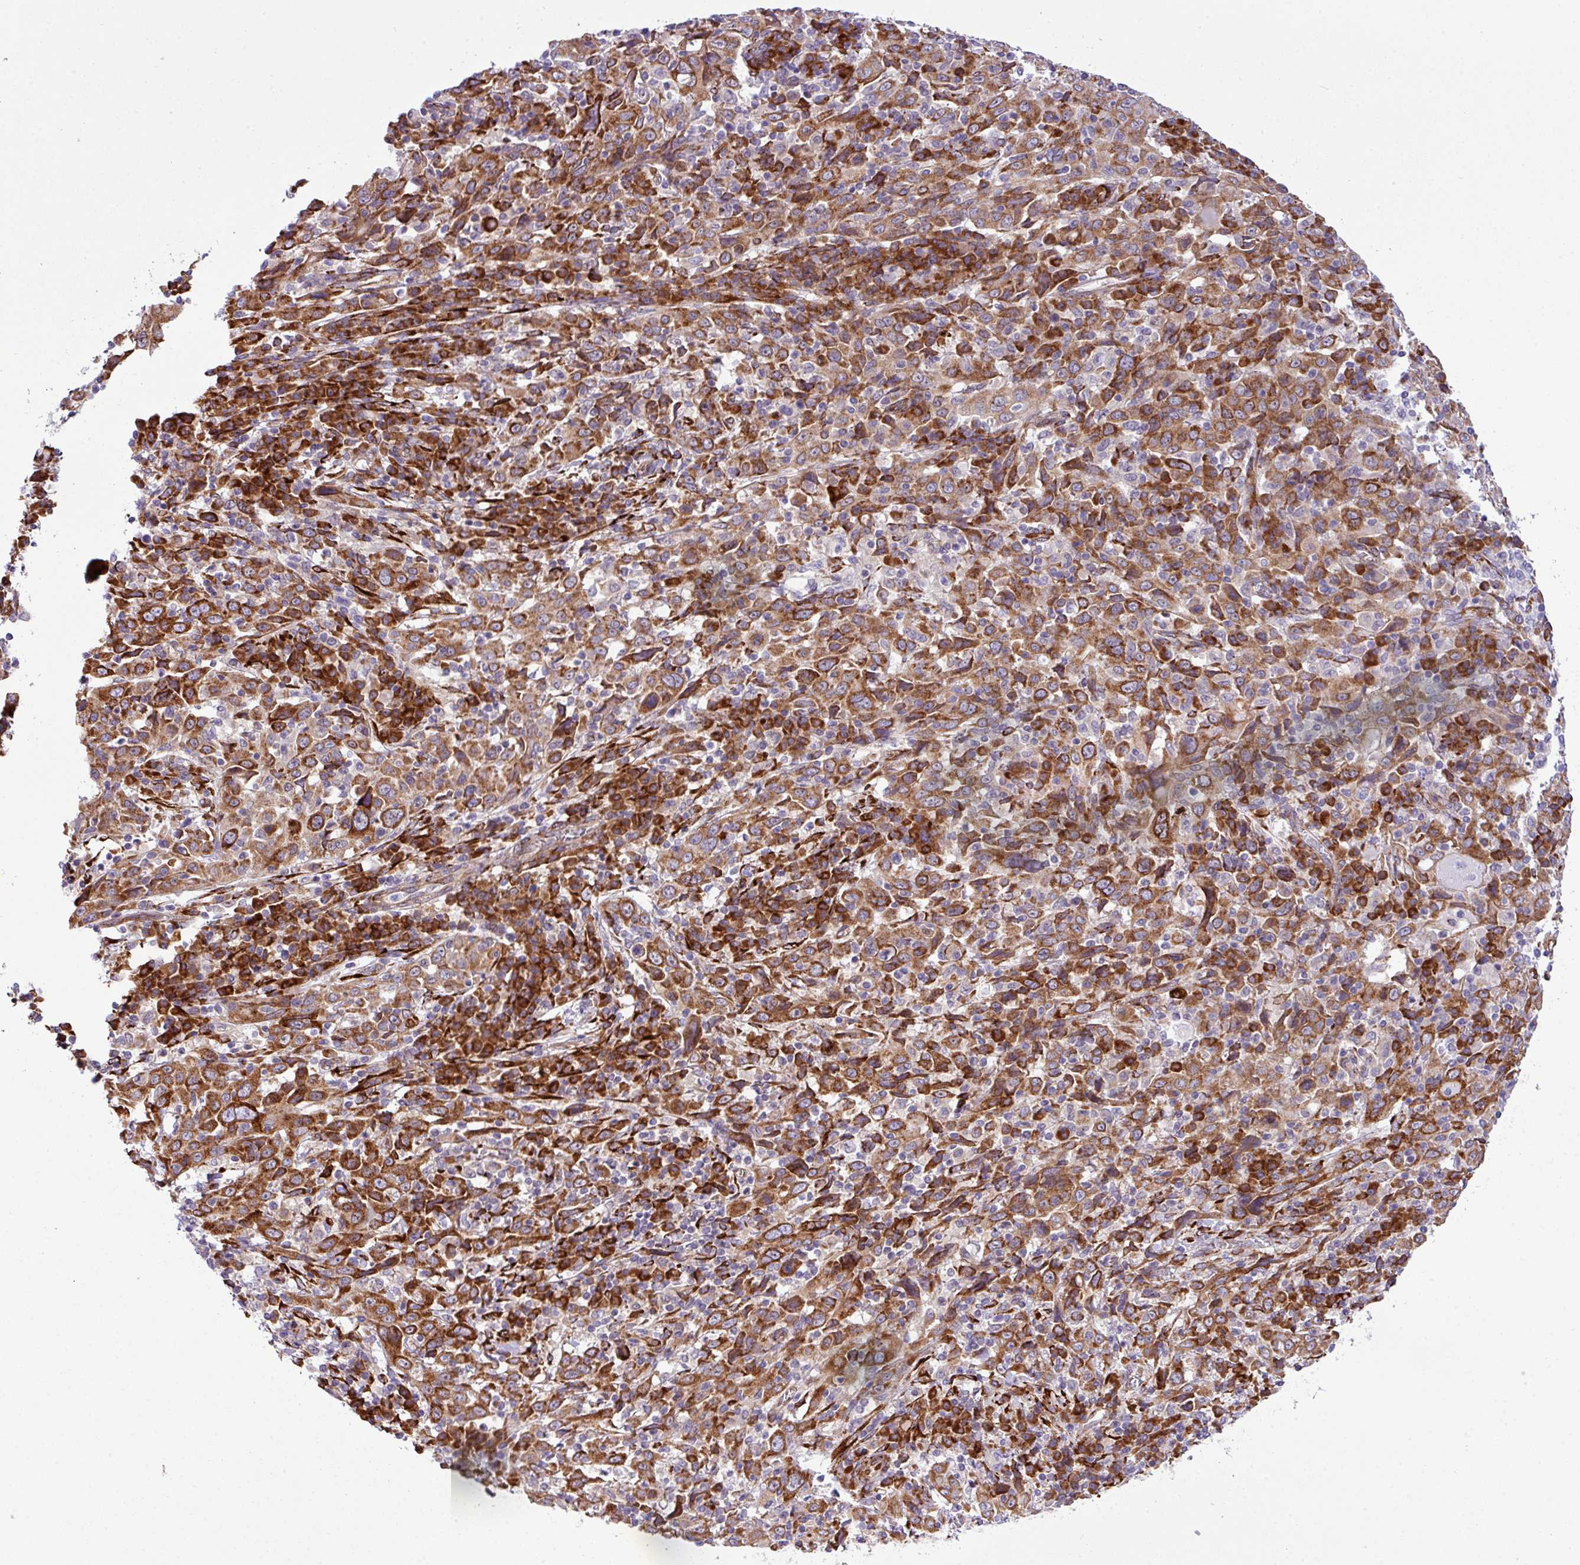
{"staining": {"intensity": "strong", "quantity": ">75%", "location": "cytoplasmic/membranous"}, "tissue": "cervical cancer", "cell_type": "Tumor cells", "image_type": "cancer", "snomed": [{"axis": "morphology", "description": "Squamous cell carcinoma, NOS"}, {"axis": "topography", "description": "Cervix"}], "caption": "A high-resolution micrograph shows immunohistochemistry staining of cervical squamous cell carcinoma, which exhibits strong cytoplasmic/membranous expression in about >75% of tumor cells. The staining was performed using DAB, with brown indicating positive protein expression. Nuclei are stained blue with hematoxylin.", "gene": "CFAP97", "patient": {"sex": "female", "age": 46}}